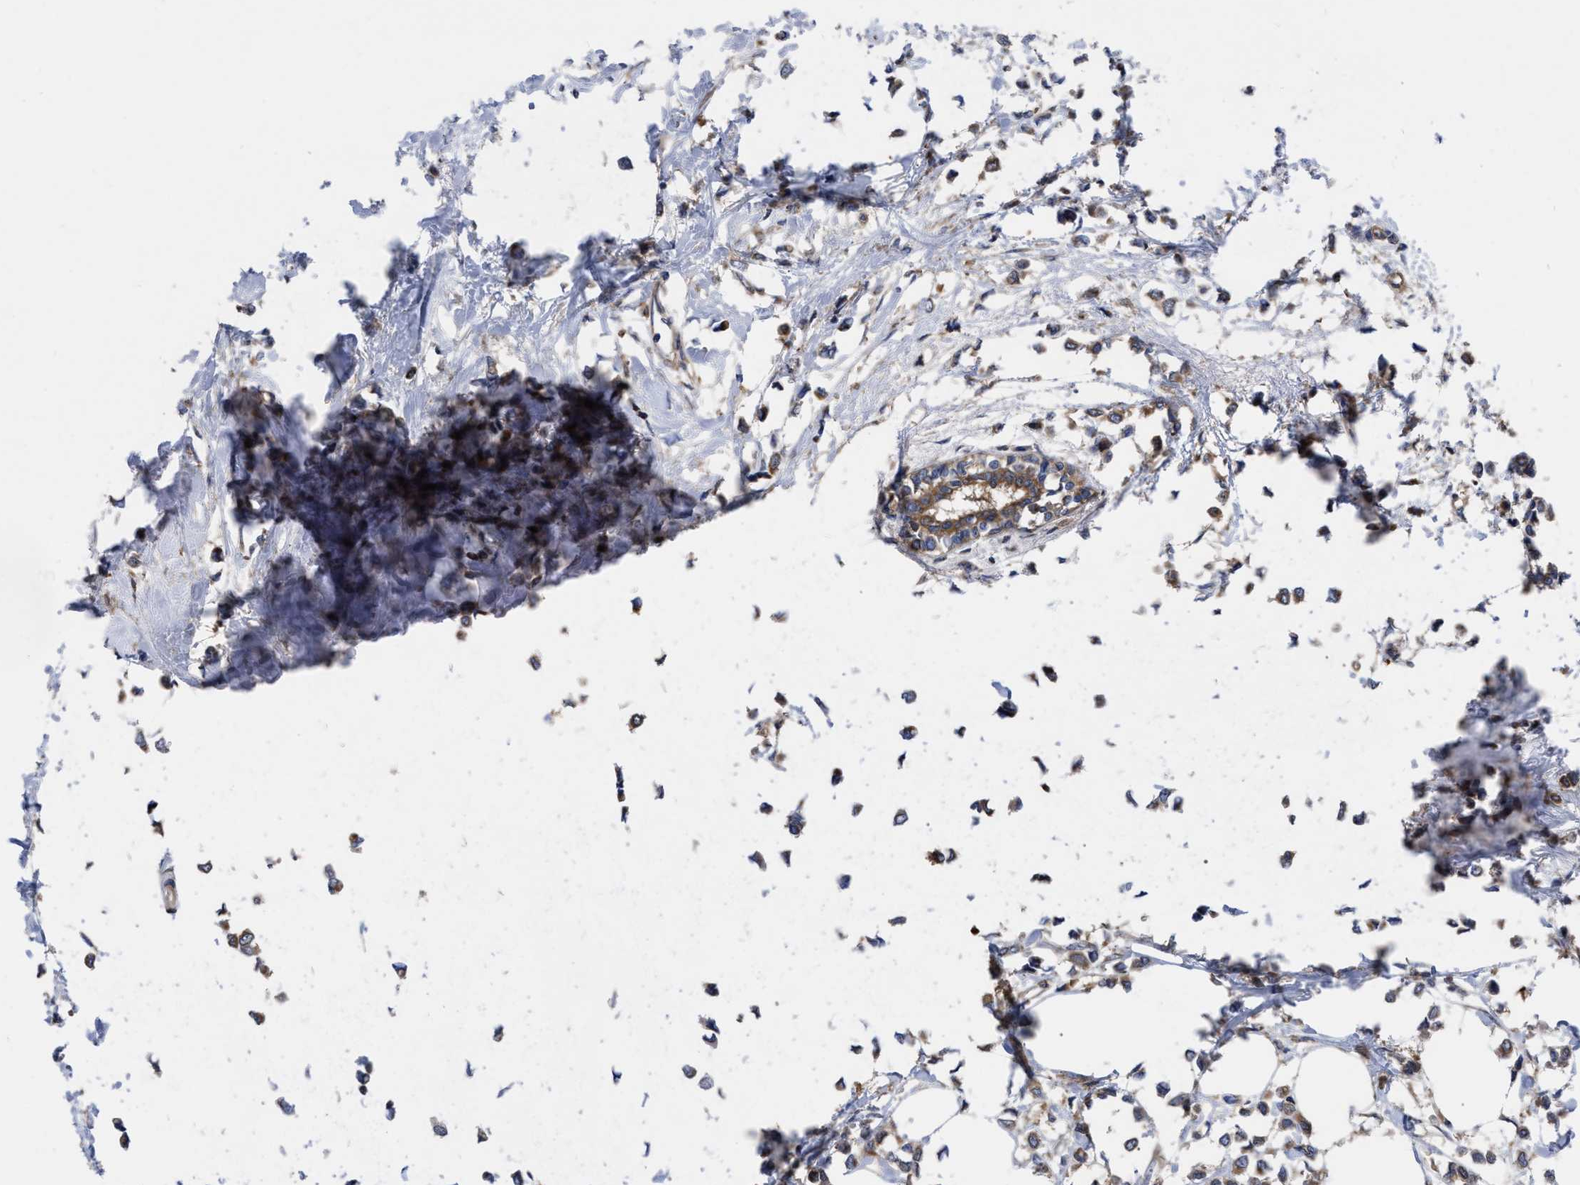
{"staining": {"intensity": "moderate", "quantity": ">75%", "location": "cytoplasmic/membranous"}, "tissue": "breast cancer", "cell_type": "Tumor cells", "image_type": "cancer", "snomed": [{"axis": "morphology", "description": "Lobular carcinoma"}, {"axis": "topography", "description": "Breast"}], "caption": "Breast cancer stained for a protein (brown) displays moderate cytoplasmic/membranous positive expression in about >75% of tumor cells.", "gene": "CDKN2C", "patient": {"sex": "female", "age": 51}}